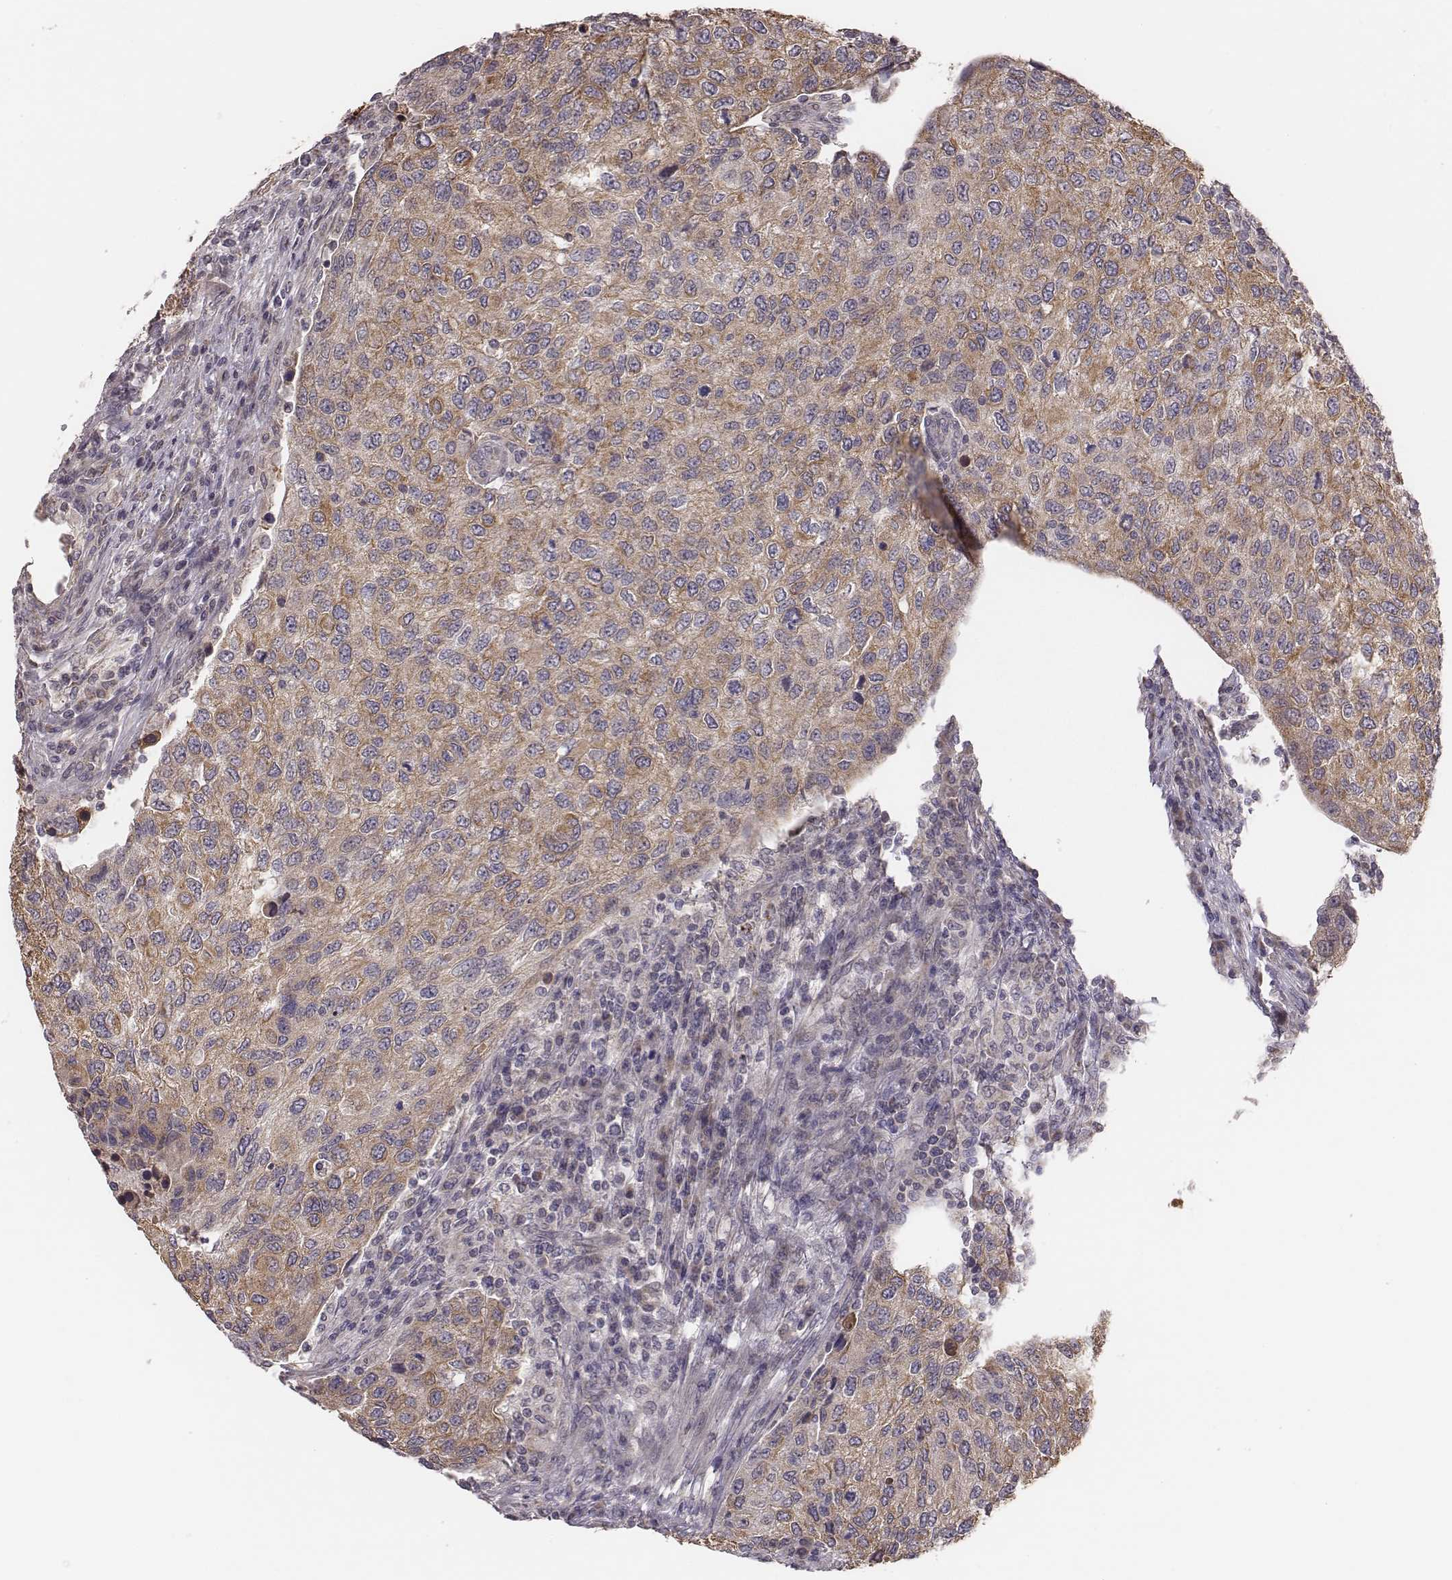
{"staining": {"intensity": "weak", "quantity": ">75%", "location": "cytoplasmic/membranous"}, "tissue": "urothelial cancer", "cell_type": "Tumor cells", "image_type": "cancer", "snomed": [{"axis": "morphology", "description": "Urothelial carcinoma, High grade"}, {"axis": "topography", "description": "Urinary bladder"}], "caption": "Urothelial cancer was stained to show a protein in brown. There is low levels of weak cytoplasmic/membranous positivity in approximately >75% of tumor cells.", "gene": "HAVCR1", "patient": {"sex": "female", "age": 78}}